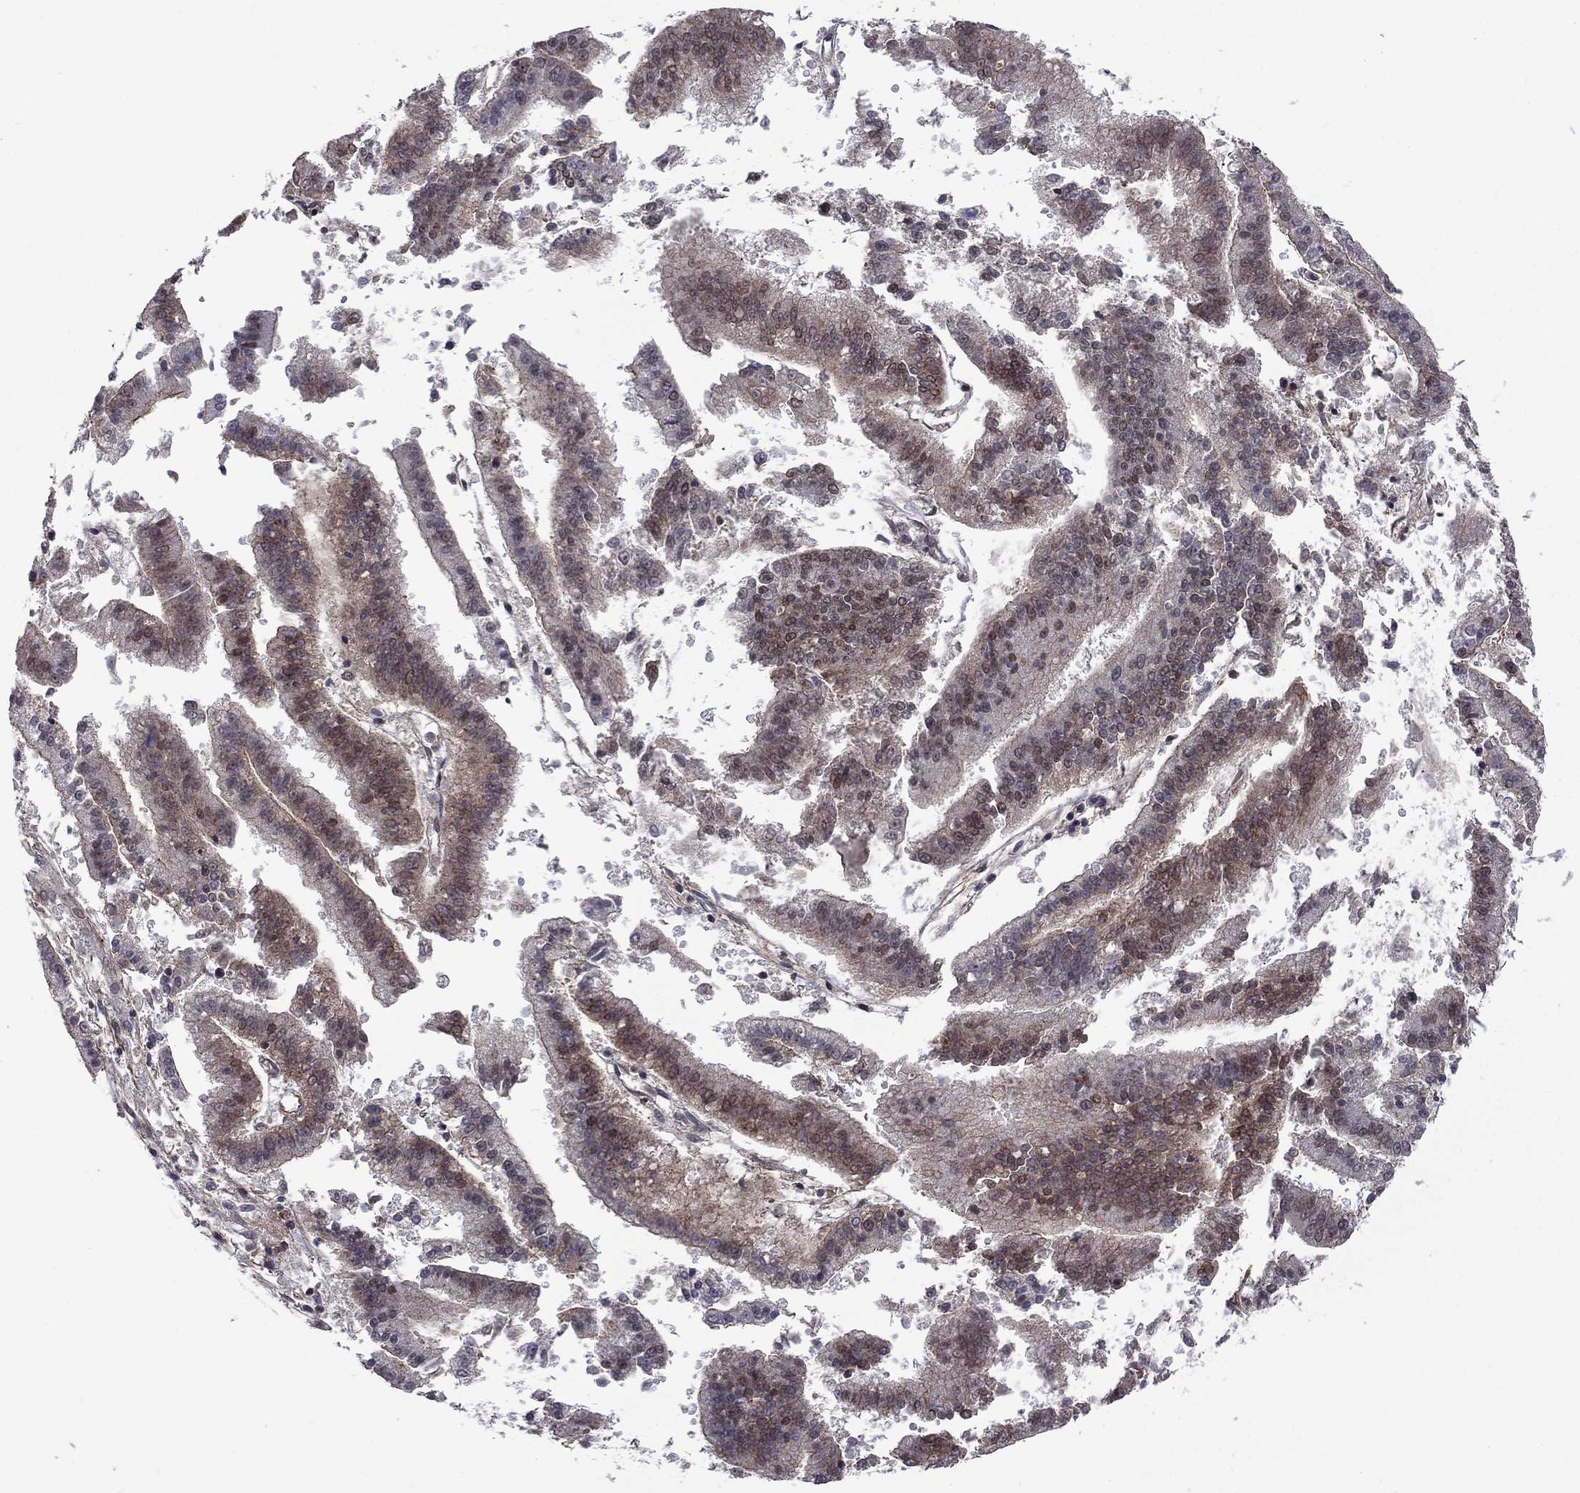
{"staining": {"intensity": "moderate", "quantity": "<25%", "location": "nuclear"}, "tissue": "endometrial cancer", "cell_type": "Tumor cells", "image_type": "cancer", "snomed": [{"axis": "morphology", "description": "Adenocarcinoma, NOS"}, {"axis": "topography", "description": "Endometrium"}], "caption": "This photomicrograph reveals IHC staining of endometrial adenocarcinoma, with low moderate nuclear staining in about <25% of tumor cells.", "gene": "BRF1", "patient": {"sex": "female", "age": 66}}